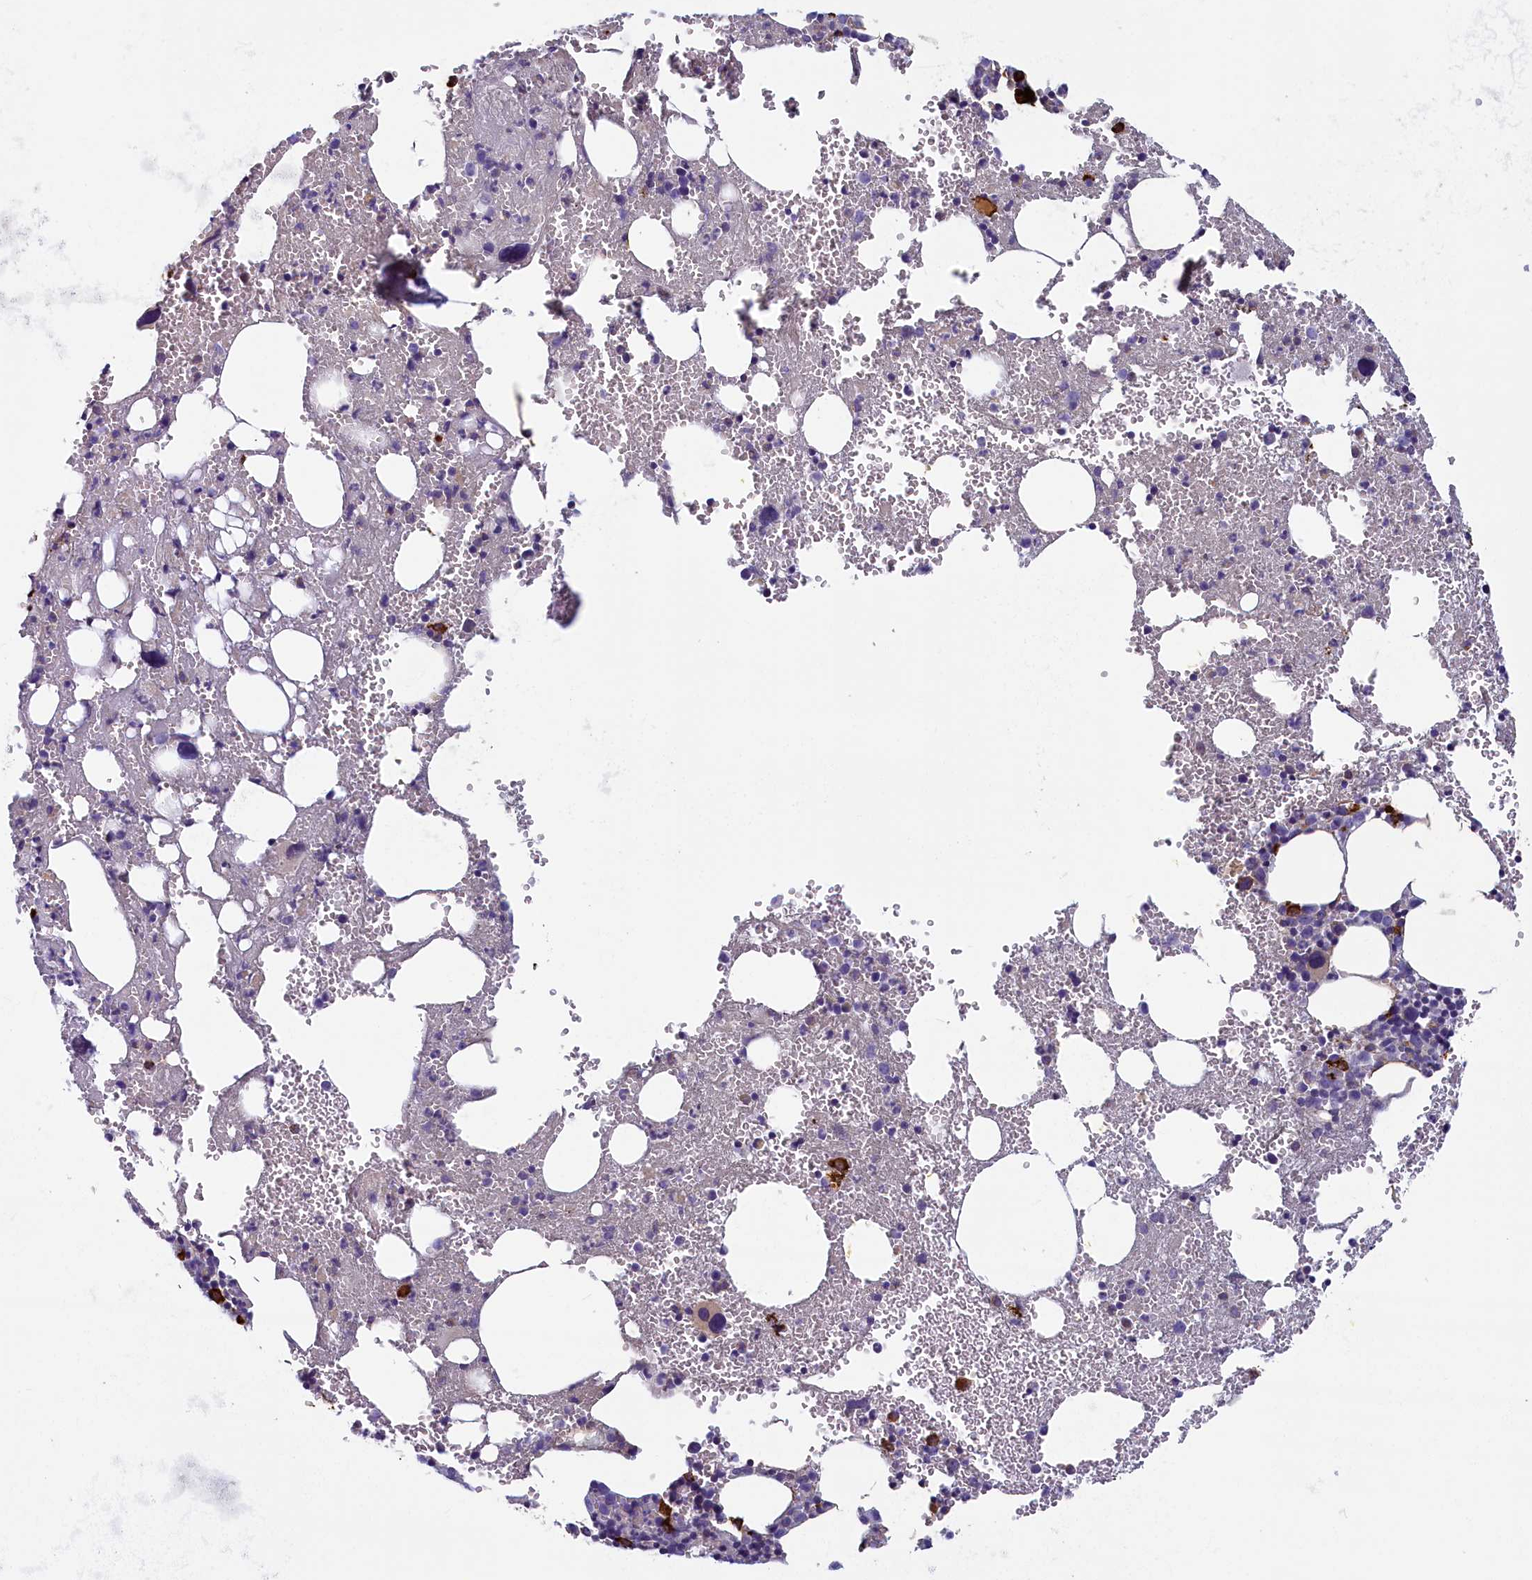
{"staining": {"intensity": "strong", "quantity": "<25%", "location": "cytoplasmic/membranous"}, "tissue": "bone marrow", "cell_type": "Hematopoietic cells", "image_type": "normal", "snomed": [{"axis": "morphology", "description": "Normal tissue, NOS"}, {"axis": "topography", "description": "Bone marrow"}], "caption": "High-power microscopy captured an immunohistochemistry (IHC) micrograph of normal bone marrow, revealing strong cytoplasmic/membranous staining in approximately <25% of hematopoietic cells. Using DAB (brown) and hematoxylin (blue) stains, captured at high magnification using brightfield microscopy.", "gene": "BCL2L13", "patient": {"sex": "male", "age": 61}}